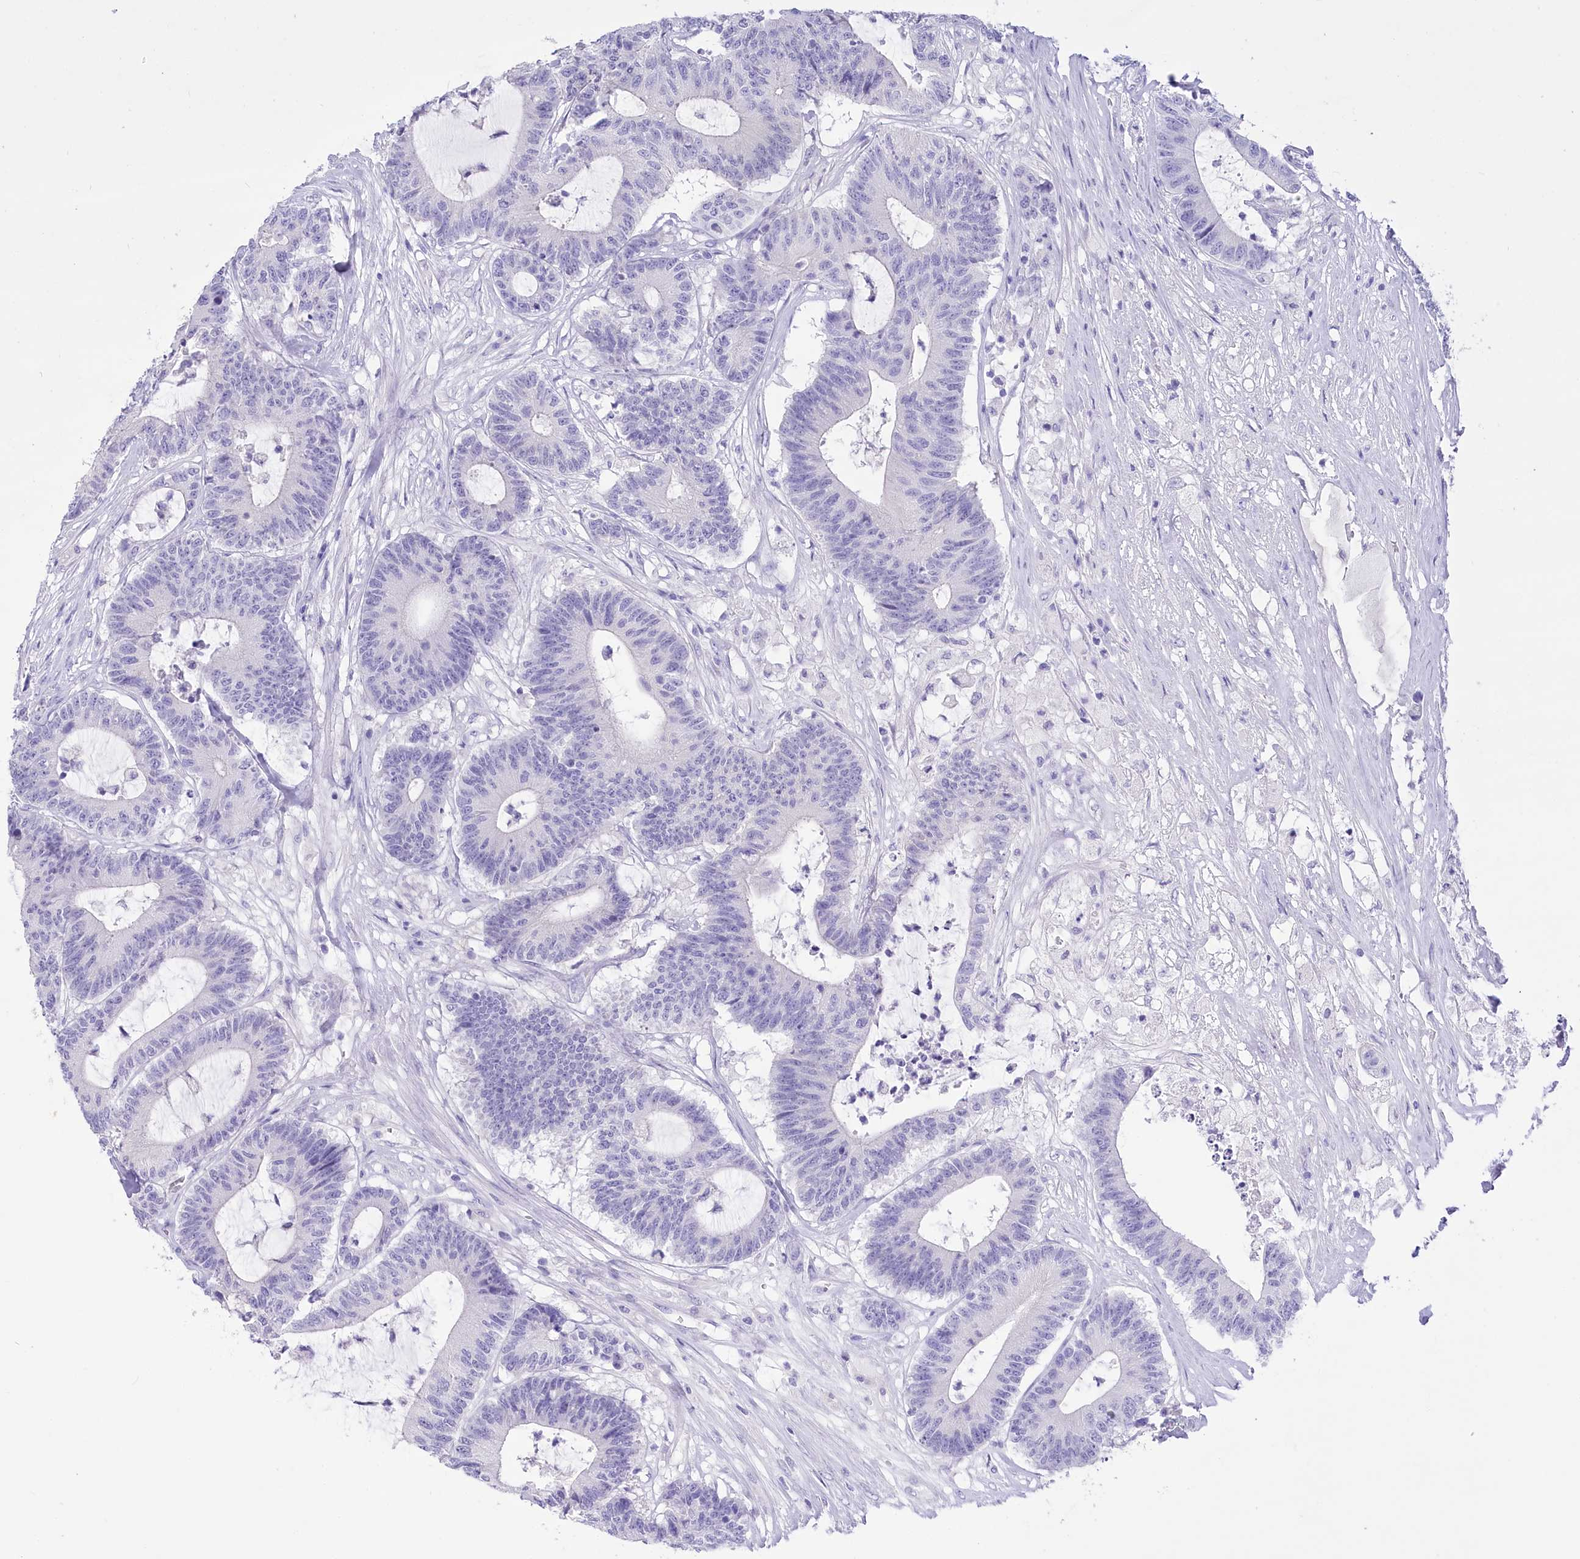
{"staining": {"intensity": "negative", "quantity": "none", "location": "none"}, "tissue": "colorectal cancer", "cell_type": "Tumor cells", "image_type": "cancer", "snomed": [{"axis": "morphology", "description": "Adenocarcinoma, NOS"}, {"axis": "topography", "description": "Colon"}], "caption": "Immunohistochemical staining of colorectal adenocarcinoma exhibits no significant positivity in tumor cells. (Immunohistochemistry, brightfield microscopy, high magnification).", "gene": "PBLD", "patient": {"sex": "female", "age": 84}}